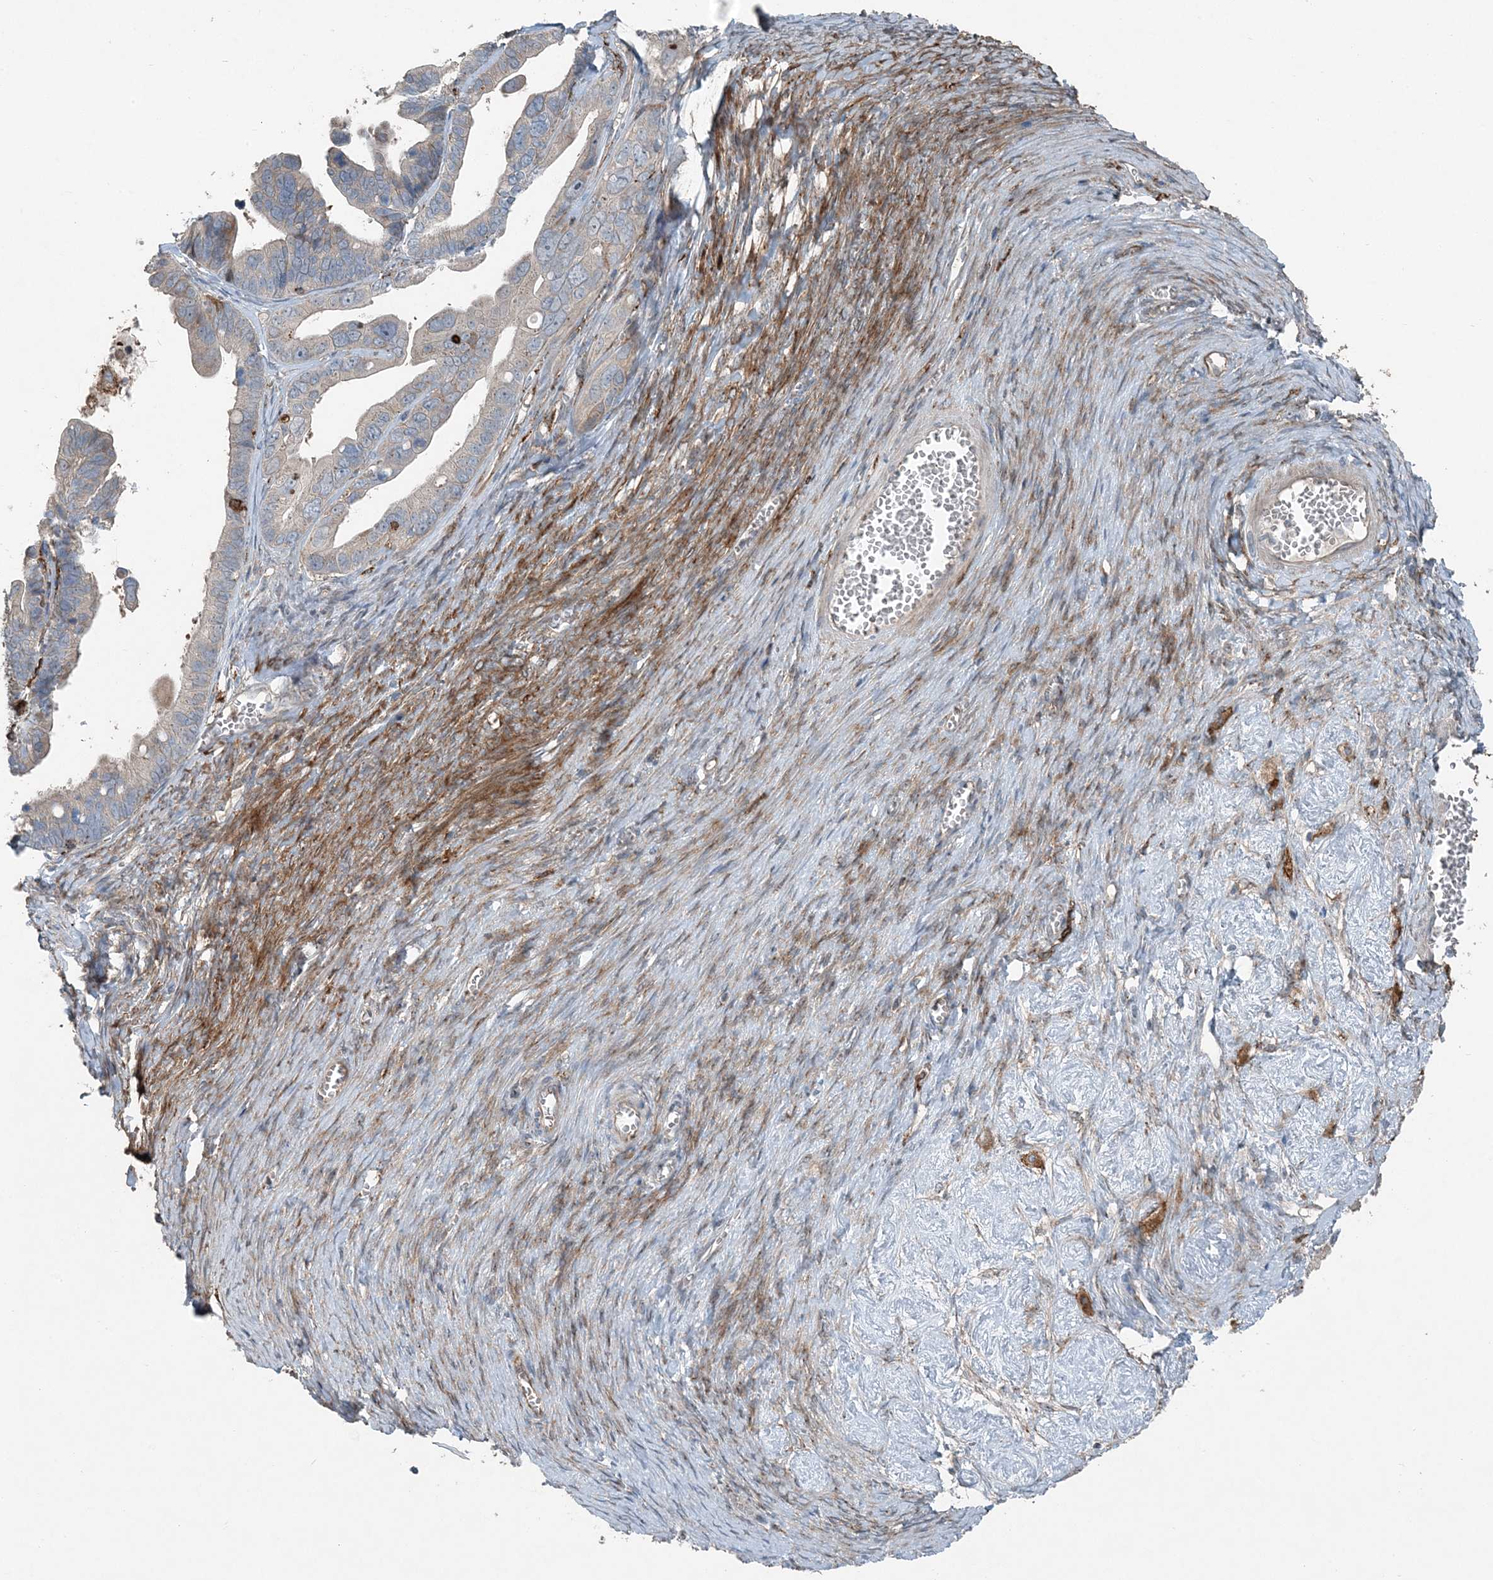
{"staining": {"intensity": "negative", "quantity": "none", "location": "none"}, "tissue": "ovarian cancer", "cell_type": "Tumor cells", "image_type": "cancer", "snomed": [{"axis": "morphology", "description": "Cystadenocarcinoma, serous, NOS"}, {"axis": "topography", "description": "Ovary"}], "caption": "The immunohistochemistry photomicrograph has no significant positivity in tumor cells of serous cystadenocarcinoma (ovarian) tissue.", "gene": "KY", "patient": {"sex": "female", "age": 56}}